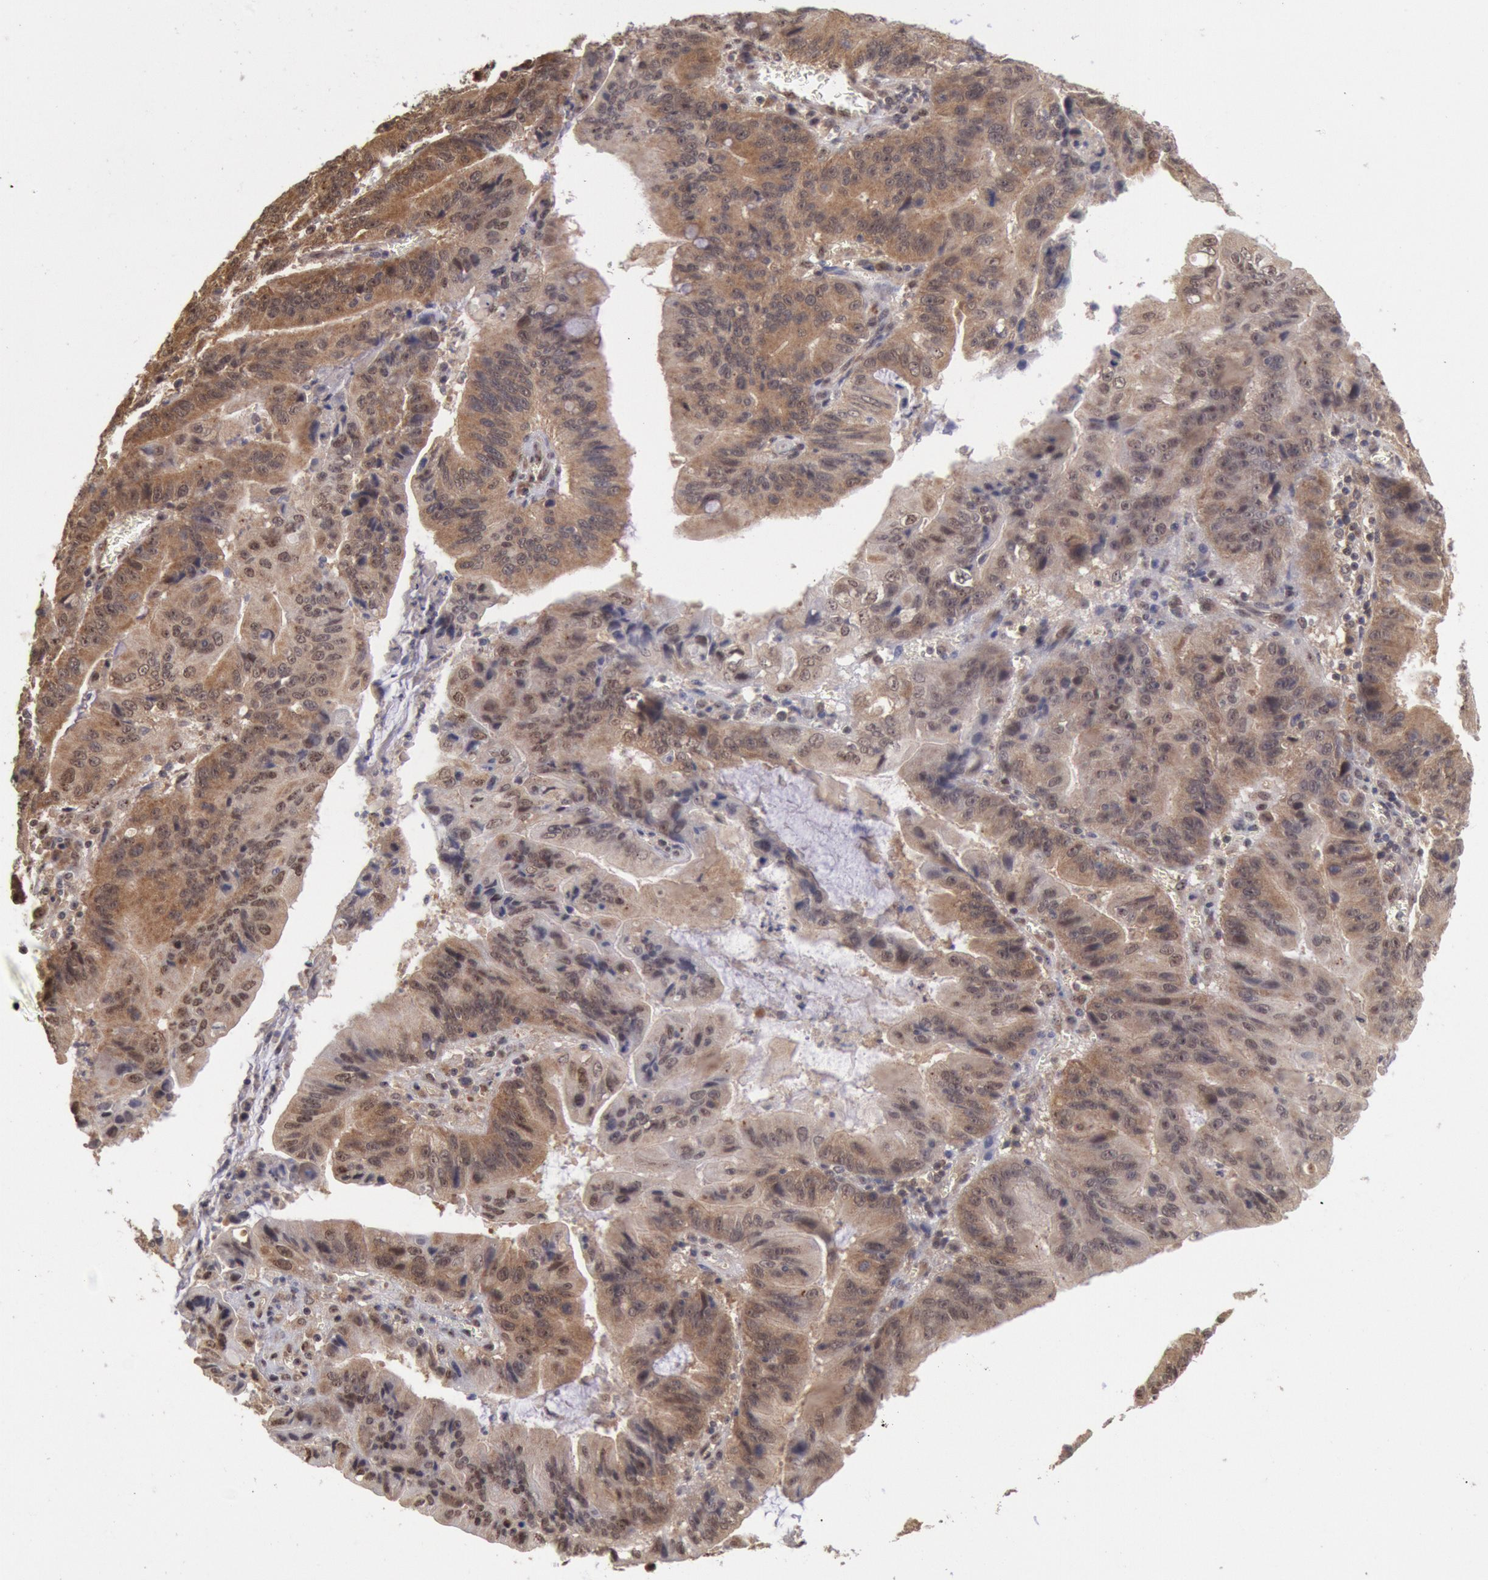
{"staining": {"intensity": "moderate", "quantity": ">75%", "location": "cytoplasmic/membranous"}, "tissue": "stomach cancer", "cell_type": "Tumor cells", "image_type": "cancer", "snomed": [{"axis": "morphology", "description": "Adenocarcinoma, NOS"}, {"axis": "topography", "description": "Stomach, upper"}], "caption": "Adenocarcinoma (stomach) stained with IHC shows moderate cytoplasmic/membranous expression in about >75% of tumor cells.", "gene": "STX17", "patient": {"sex": "male", "age": 63}}